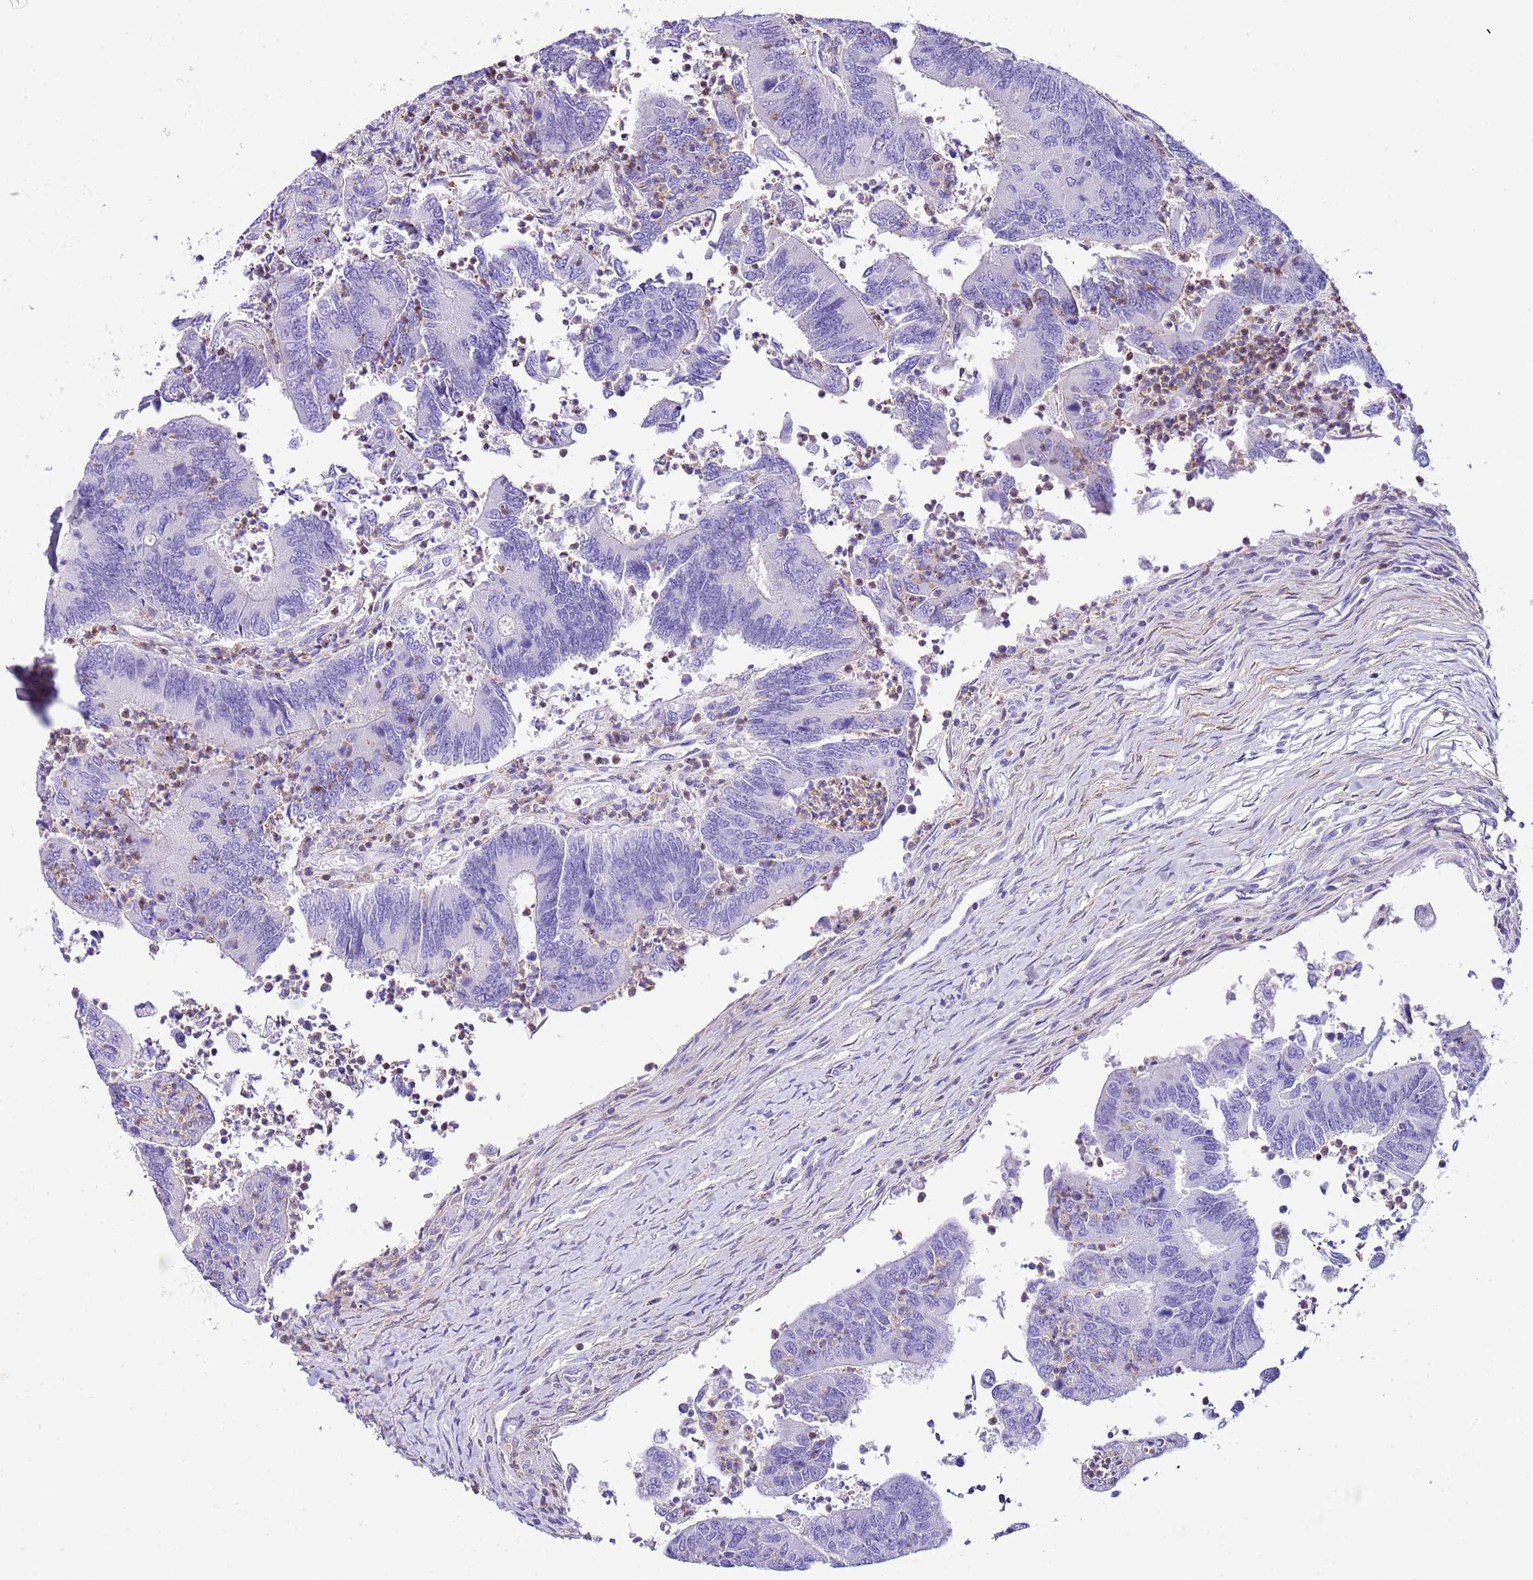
{"staining": {"intensity": "negative", "quantity": "none", "location": "none"}, "tissue": "colorectal cancer", "cell_type": "Tumor cells", "image_type": "cancer", "snomed": [{"axis": "morphology", "description": "Adenocarcinoma, NOS"}, {"axis": "topography", "description": "Colon"}], "caption": "Colorectal cancer (adenocarcinoma) was stained to show a protein in brown. There is no significant staining in tumor cells.", "gene": "CNN2", "patient": {"sex": "female", "age": 67}}